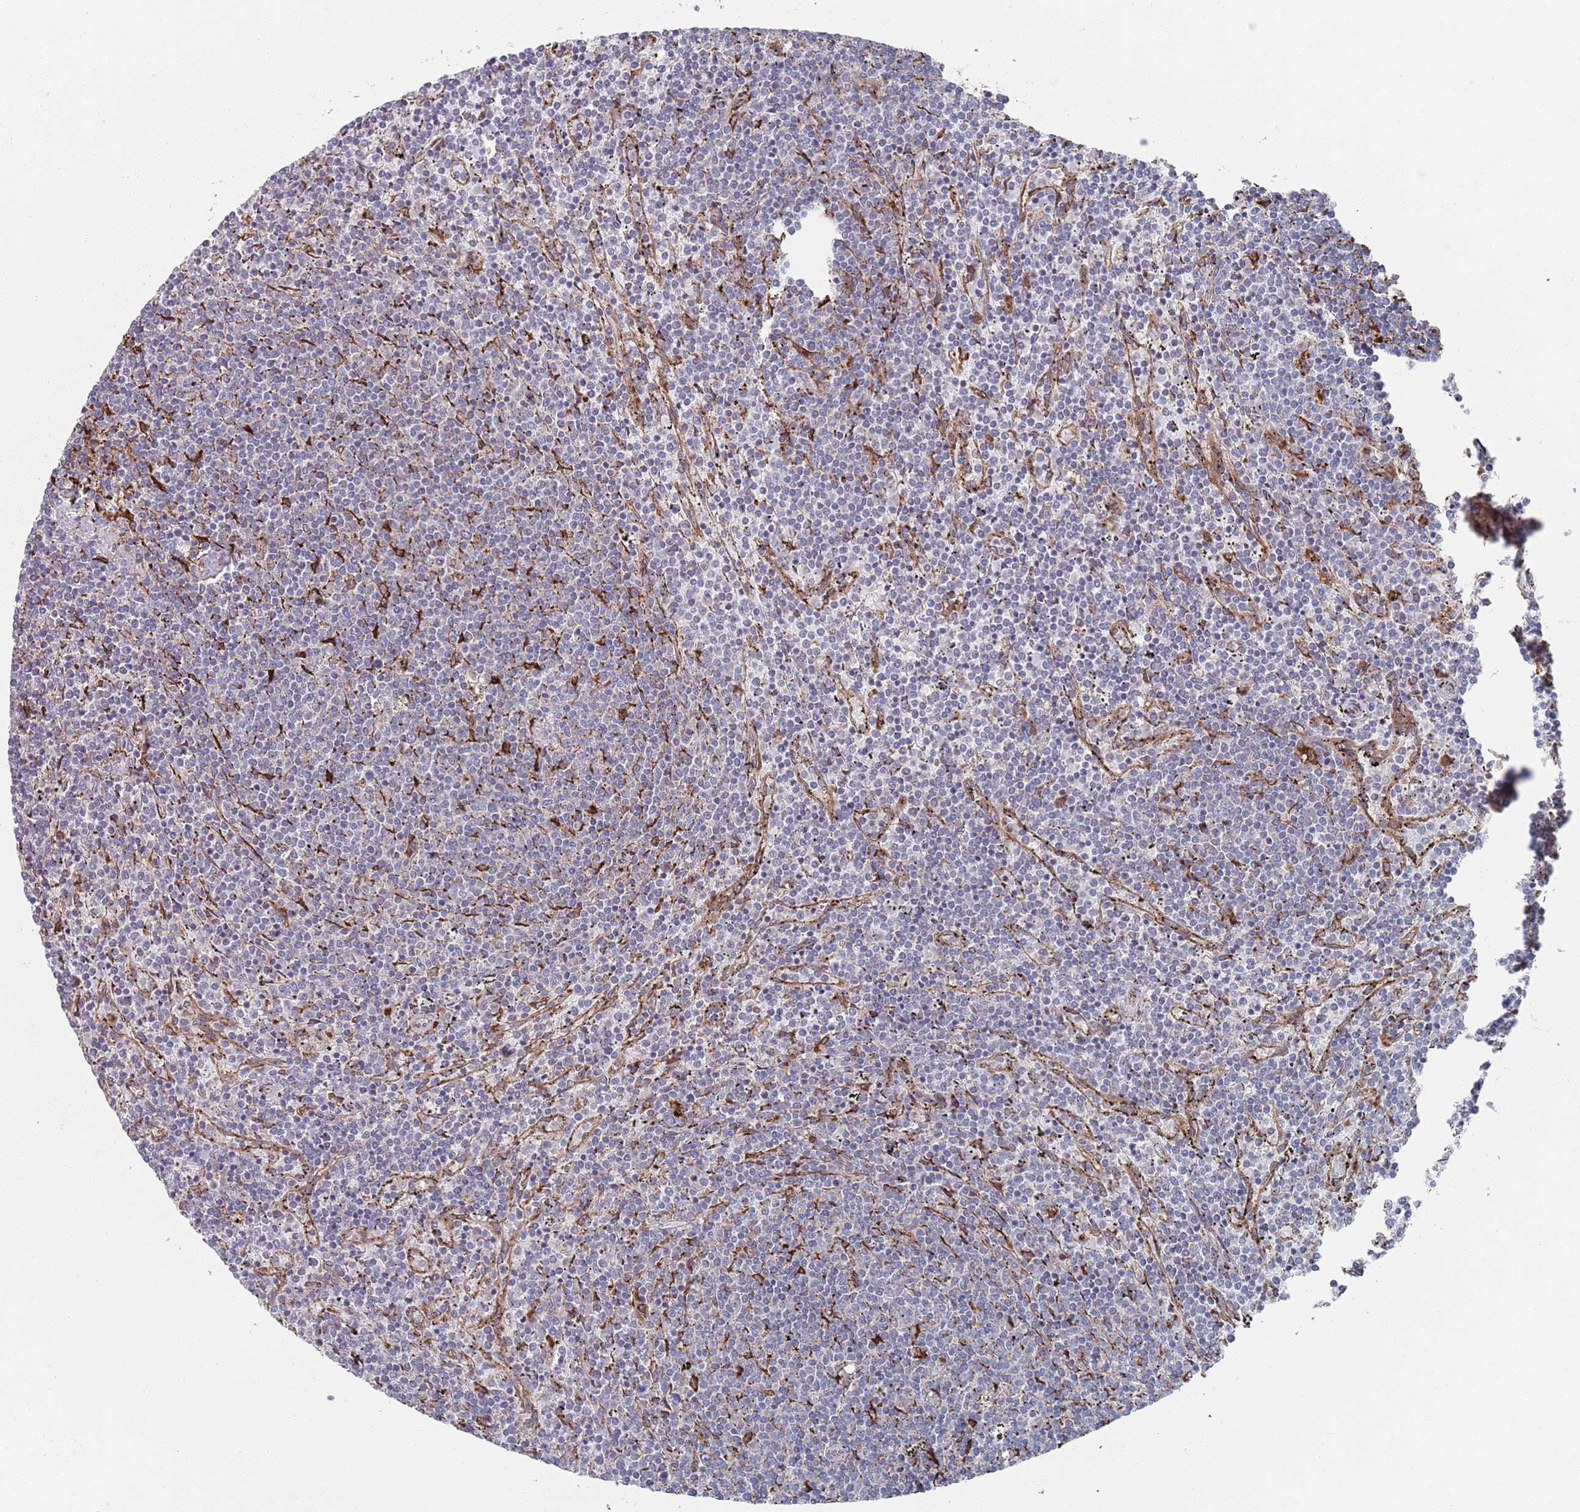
{"staining": {"intensity": "negative", "quantity": "none", "location": "none"}, "tissue": "lymphoma", "cell_type": "Tumor cells", "image_type": "cancer", "snomed": [{"axis": "morphology", "description": "Malignant lymphoma, non-Hodgkin's type, Low grade"}, {"axis": "topography", "description": "Spleen"}], "caption": "Immunohistochemistry image of lymphoma stained for a protein (brown), which reveals no staining in tumor cells.", "gene": "CCDC106", "patient": {"sex": "female", "age": 50}}